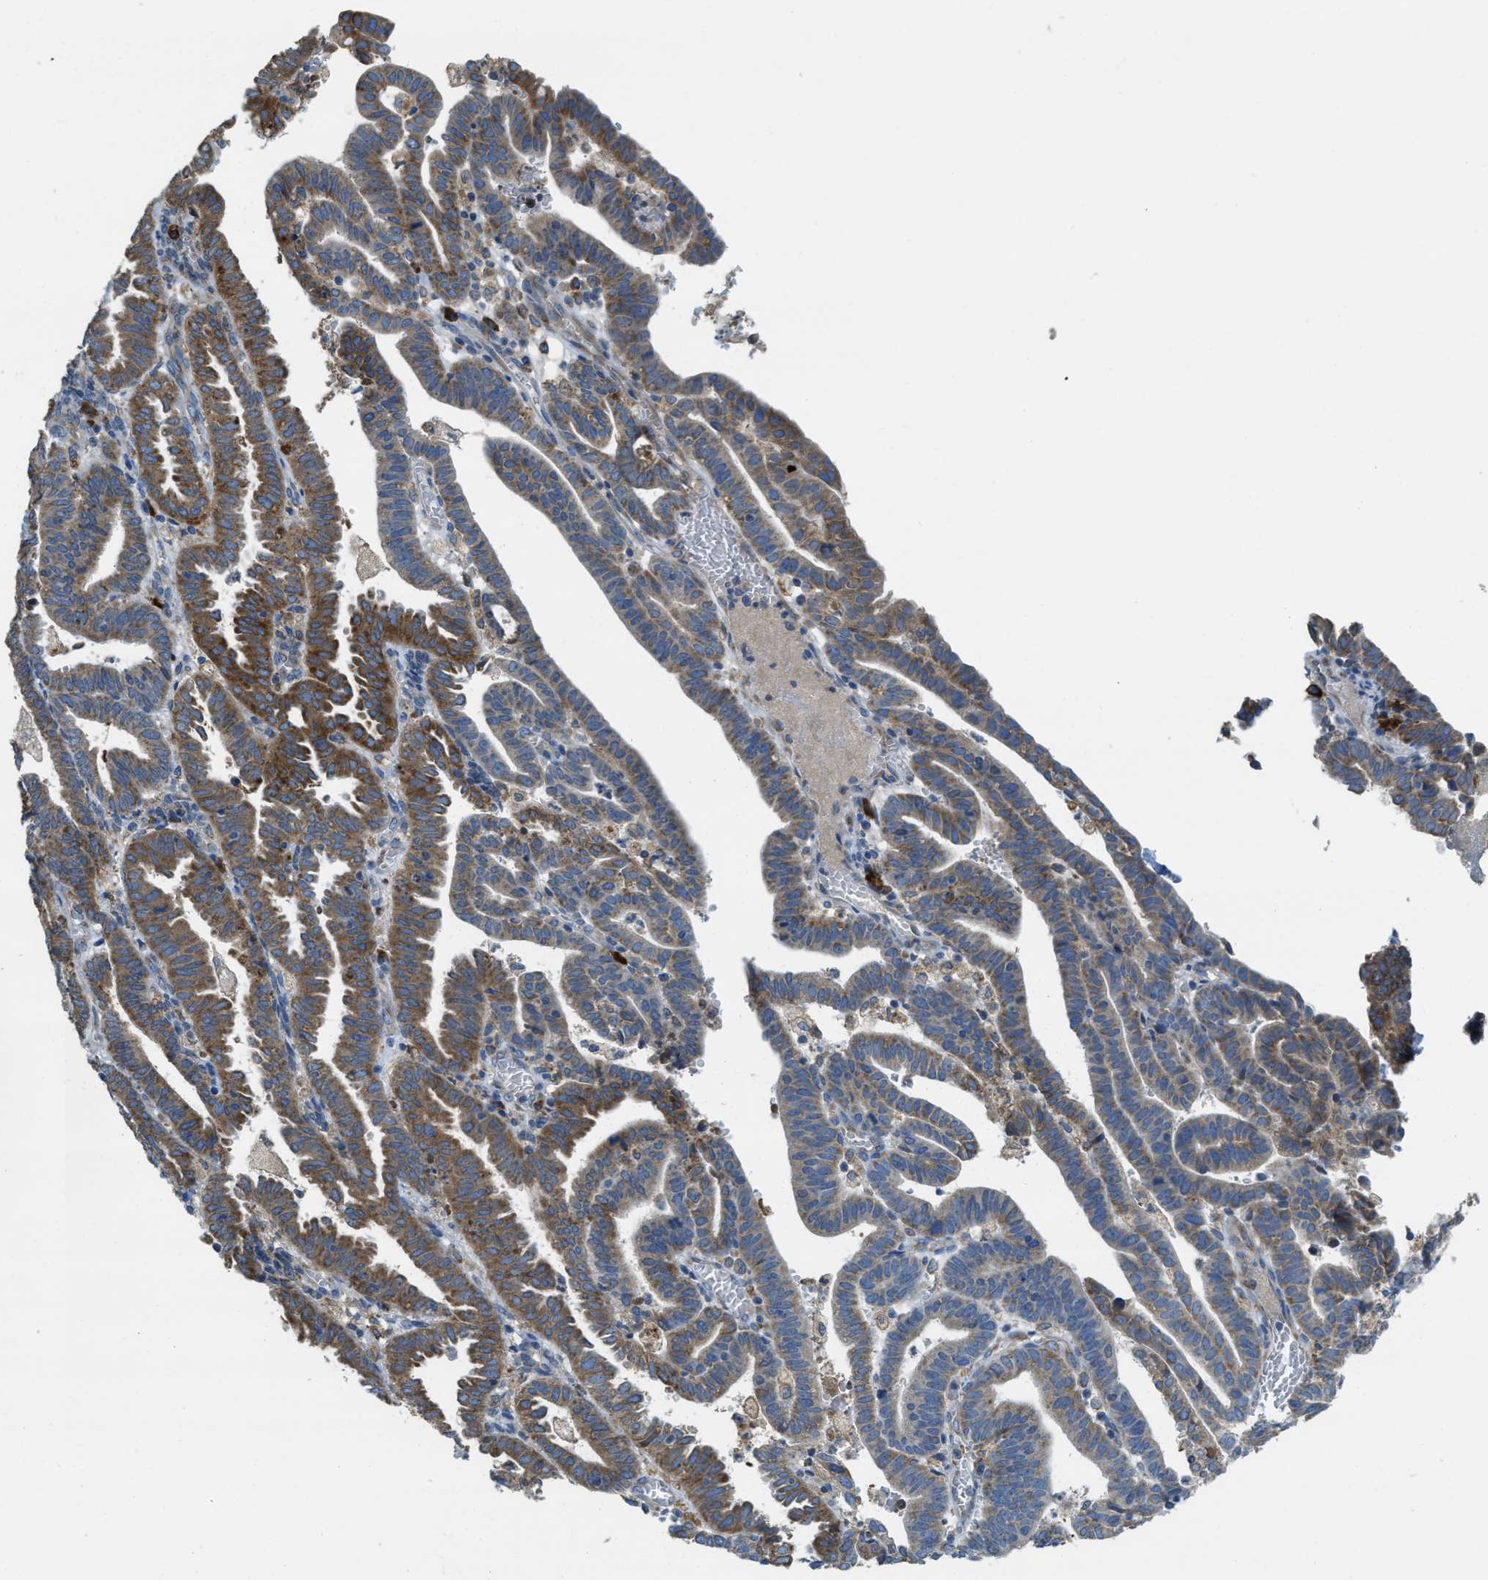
{"staining": {"intensity": "moderate", "quantity": "25%-75%", "location": "cytoplasmic/membranous"}, "tissue": "endometrial cancer", "cell_type": "Tumor cells", "image_type": "cancer", "snomed": [{"axis": "morphology", "description": "Adenocarcinoma, NOS"}, {"axis": "topography", "description": "Uterus"}], "caption": "A histopathology image showing moderate cytoplasmic/membranous staining in approximately 25%-75% of tumor cells in endometrial cancer, as visualized by brown immunohistochemical staining.", "gene": "SSR1", "patient": {"sex": "female", "age": 83}}